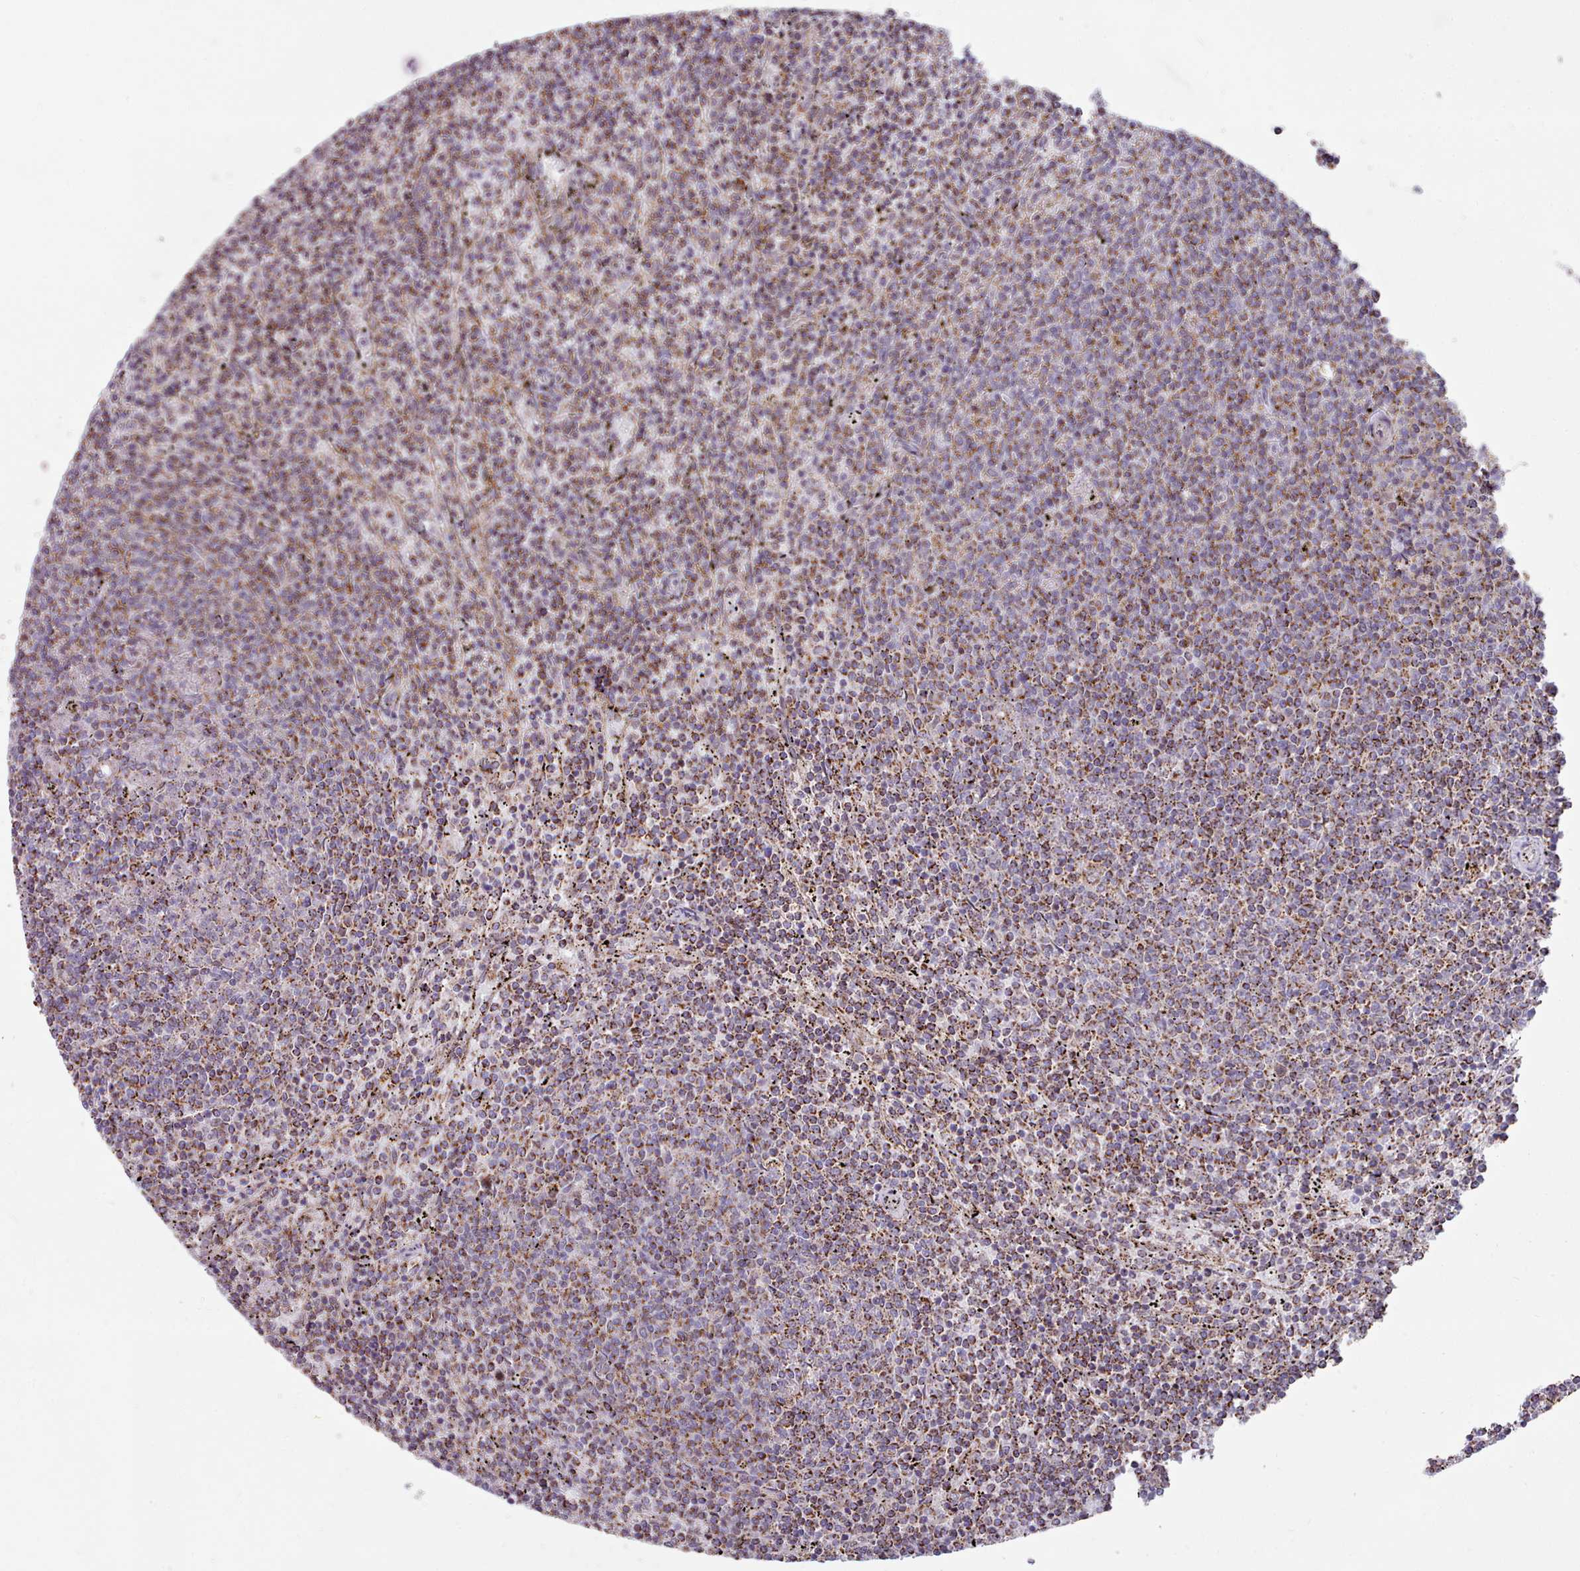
{"staining": {"intensity": "moderate", "quantity": ">75%", "location": "cytoplasmic/membranous"}, "tissue": "lymphoma", "cell_type": "Tumor cells", "image_type": "cancer", "snomed": [{"axis": "morphology", "description": "Malignant lymphoma, non-Hodgkin's type, Low grade"}, {"axis": "topography", "description": "Spleen"}], "caption": "Protein staining demonstrates moderate cytoplasmic/membranous expression in approximately >75% of tumor cells in malignant lymphoma, non-Hodgkin's type (low-grade).", "gene": "HSDL2", "patient": {"sex": "female", "age": 50}}